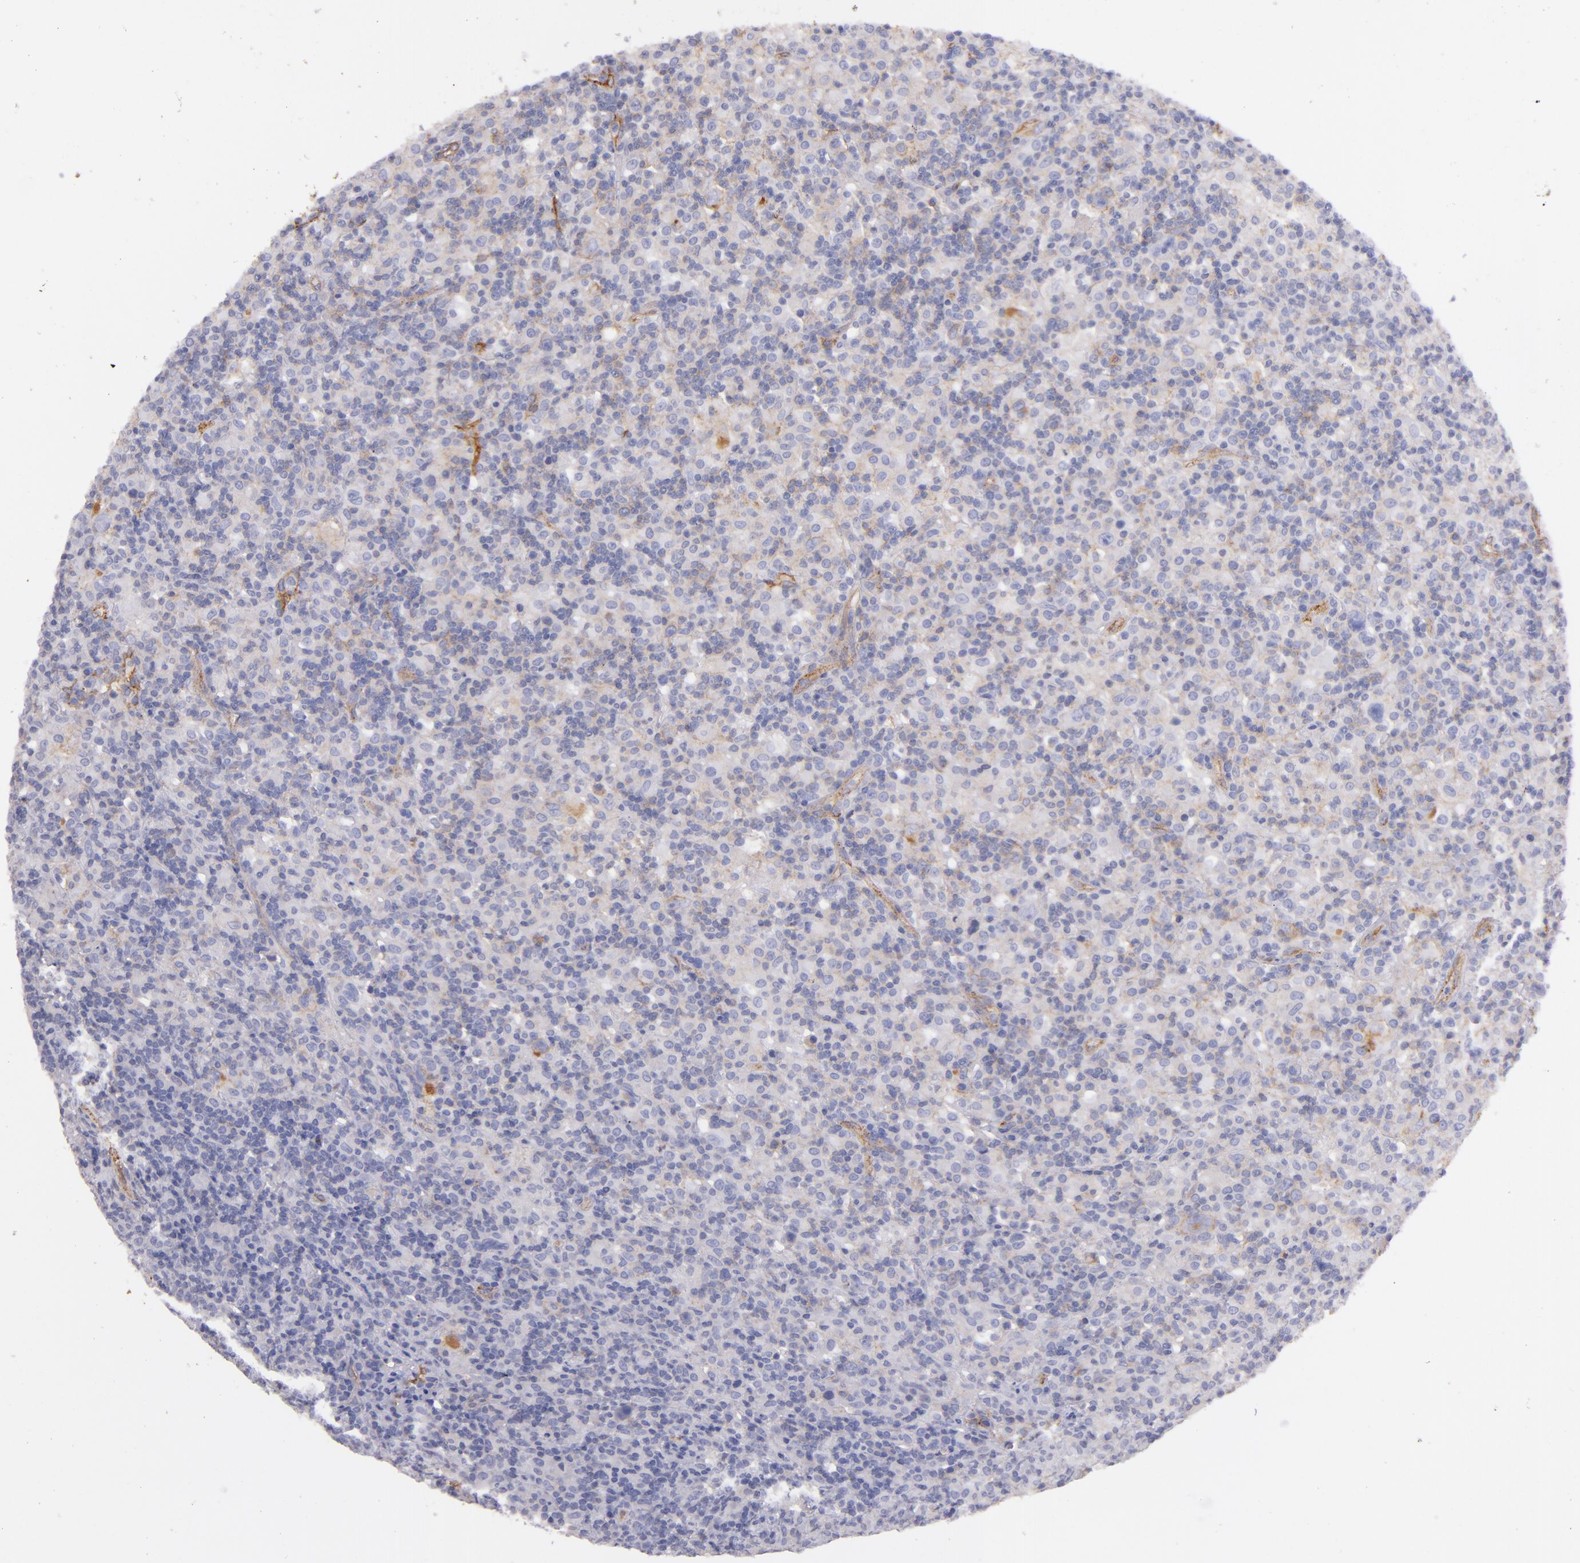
{"staining": {"intensity": "negative", "quantity": "none", "location": "none"}, "tissue": "lymphoma", "cell_type": "Tumor cells", "image_type": "cancer", "snomed": [{"axis": "morphology", "description": "Hodgkin's disease, NOS"}, {"axis": "topography", "description": "Lymph node"}], "caption": "Protein analysis of lymphoma demonstrates no significant staining in tumor cells.", "gene": "CD151", "patient": {"sex": "male", "age": 46}}